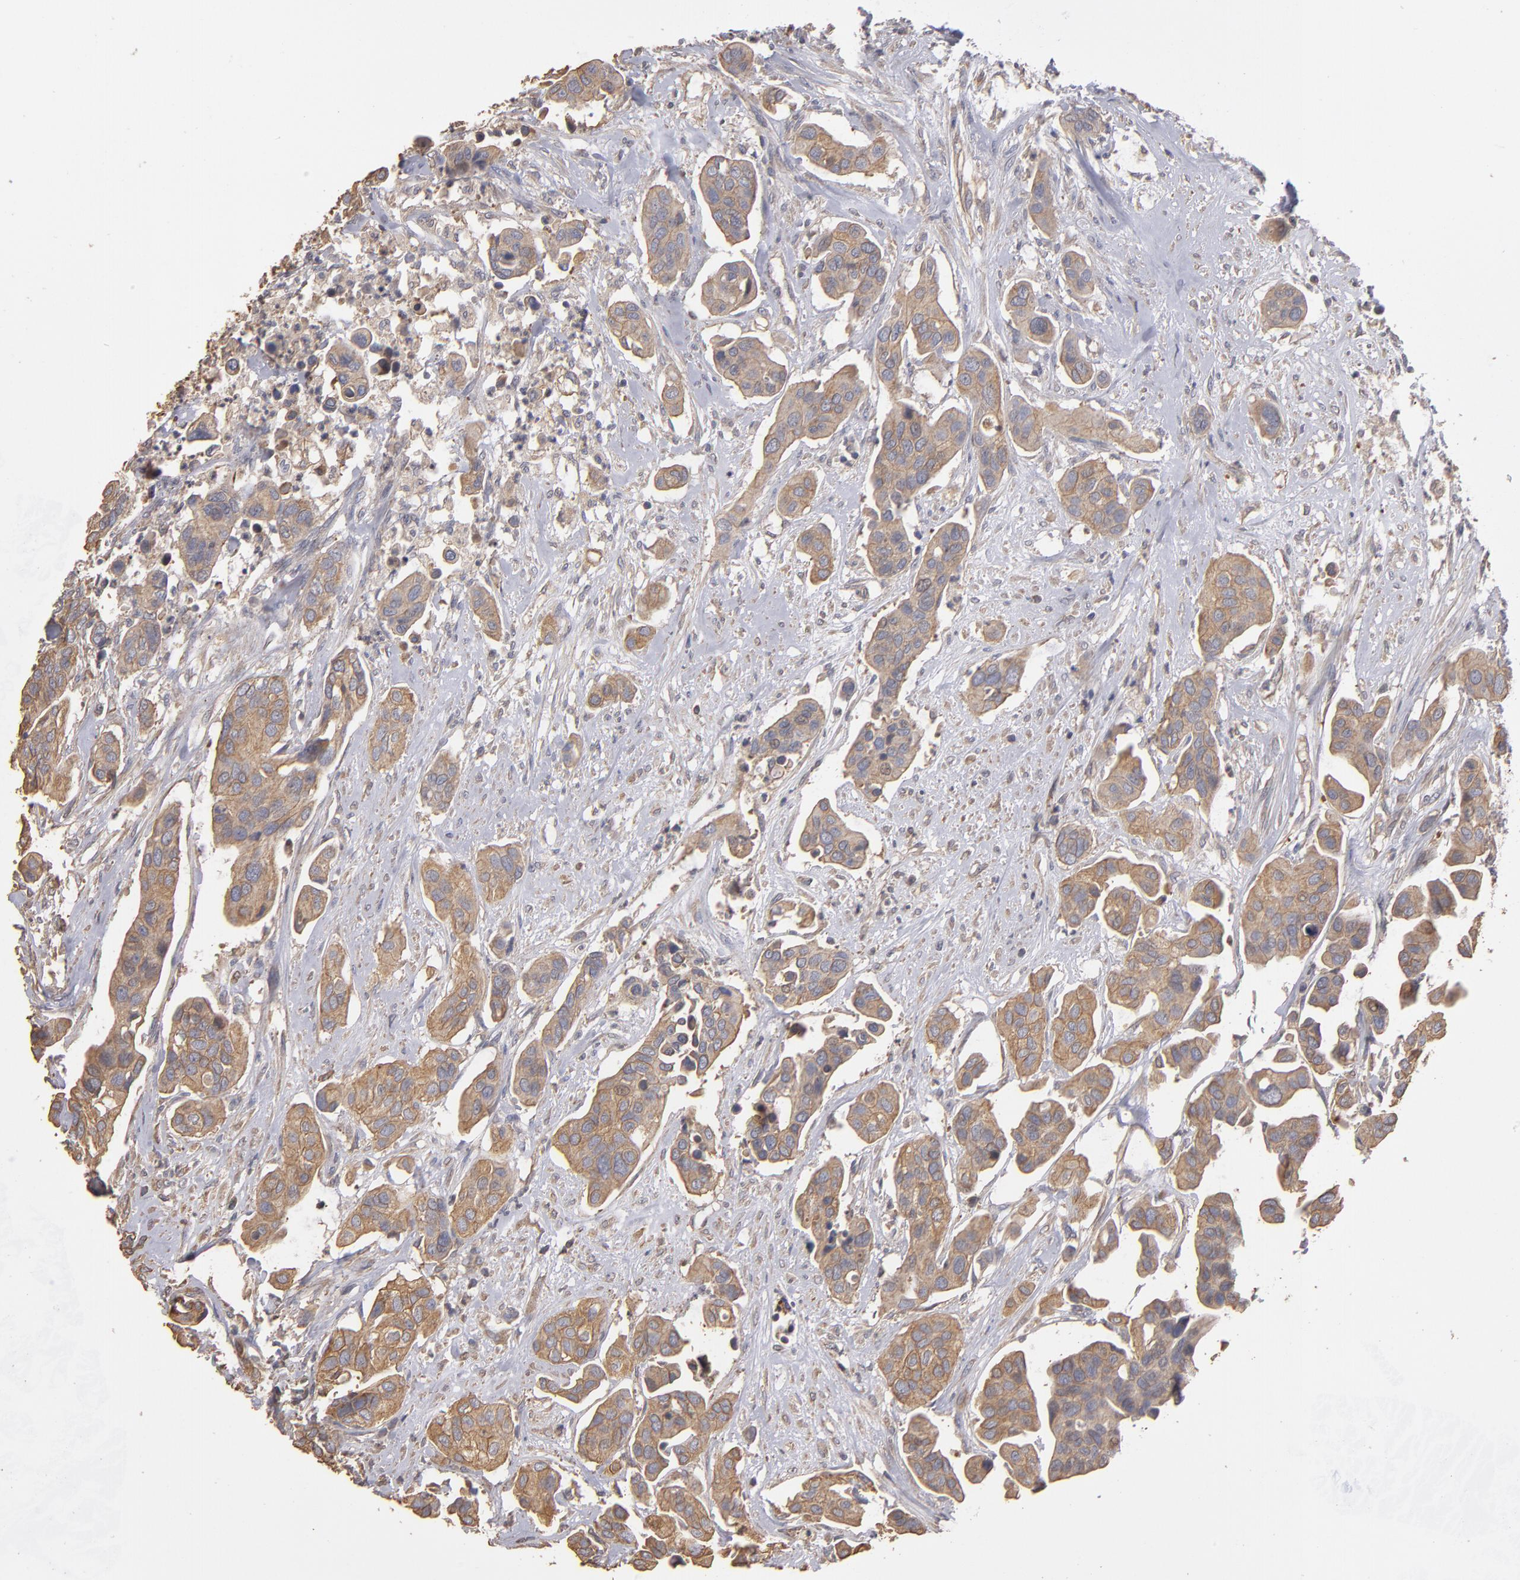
{"staining": {"intensity": "moderate", "quantity": ">75%", "location": "cytoplasmic/membranous"}, "tissue": "urothelial cancer", "cell_type": "Tumor cells", "image_type": "cancer", "snomed": [{"axis": "morphology", "description": "Adenocarcinoma, NOS"}, {"axis": "topography", "description": "Urinary bladder"}], "caption": "Immunohistochemistry (DAB (3,3'-diaminobenzidine)) staining of adenocarcinoma demonstrates moderate cytoplasmic/membranous protein positivity in about >75% of tumor cells. The staining is performed using DAB (3,3'-diaminobenzidine) brown chromogen to label protein expression. The nuclei are counter-stained blue using hematoxylin.", "gene": "DMD", "patient": {"sex": "male", "age": 61}}